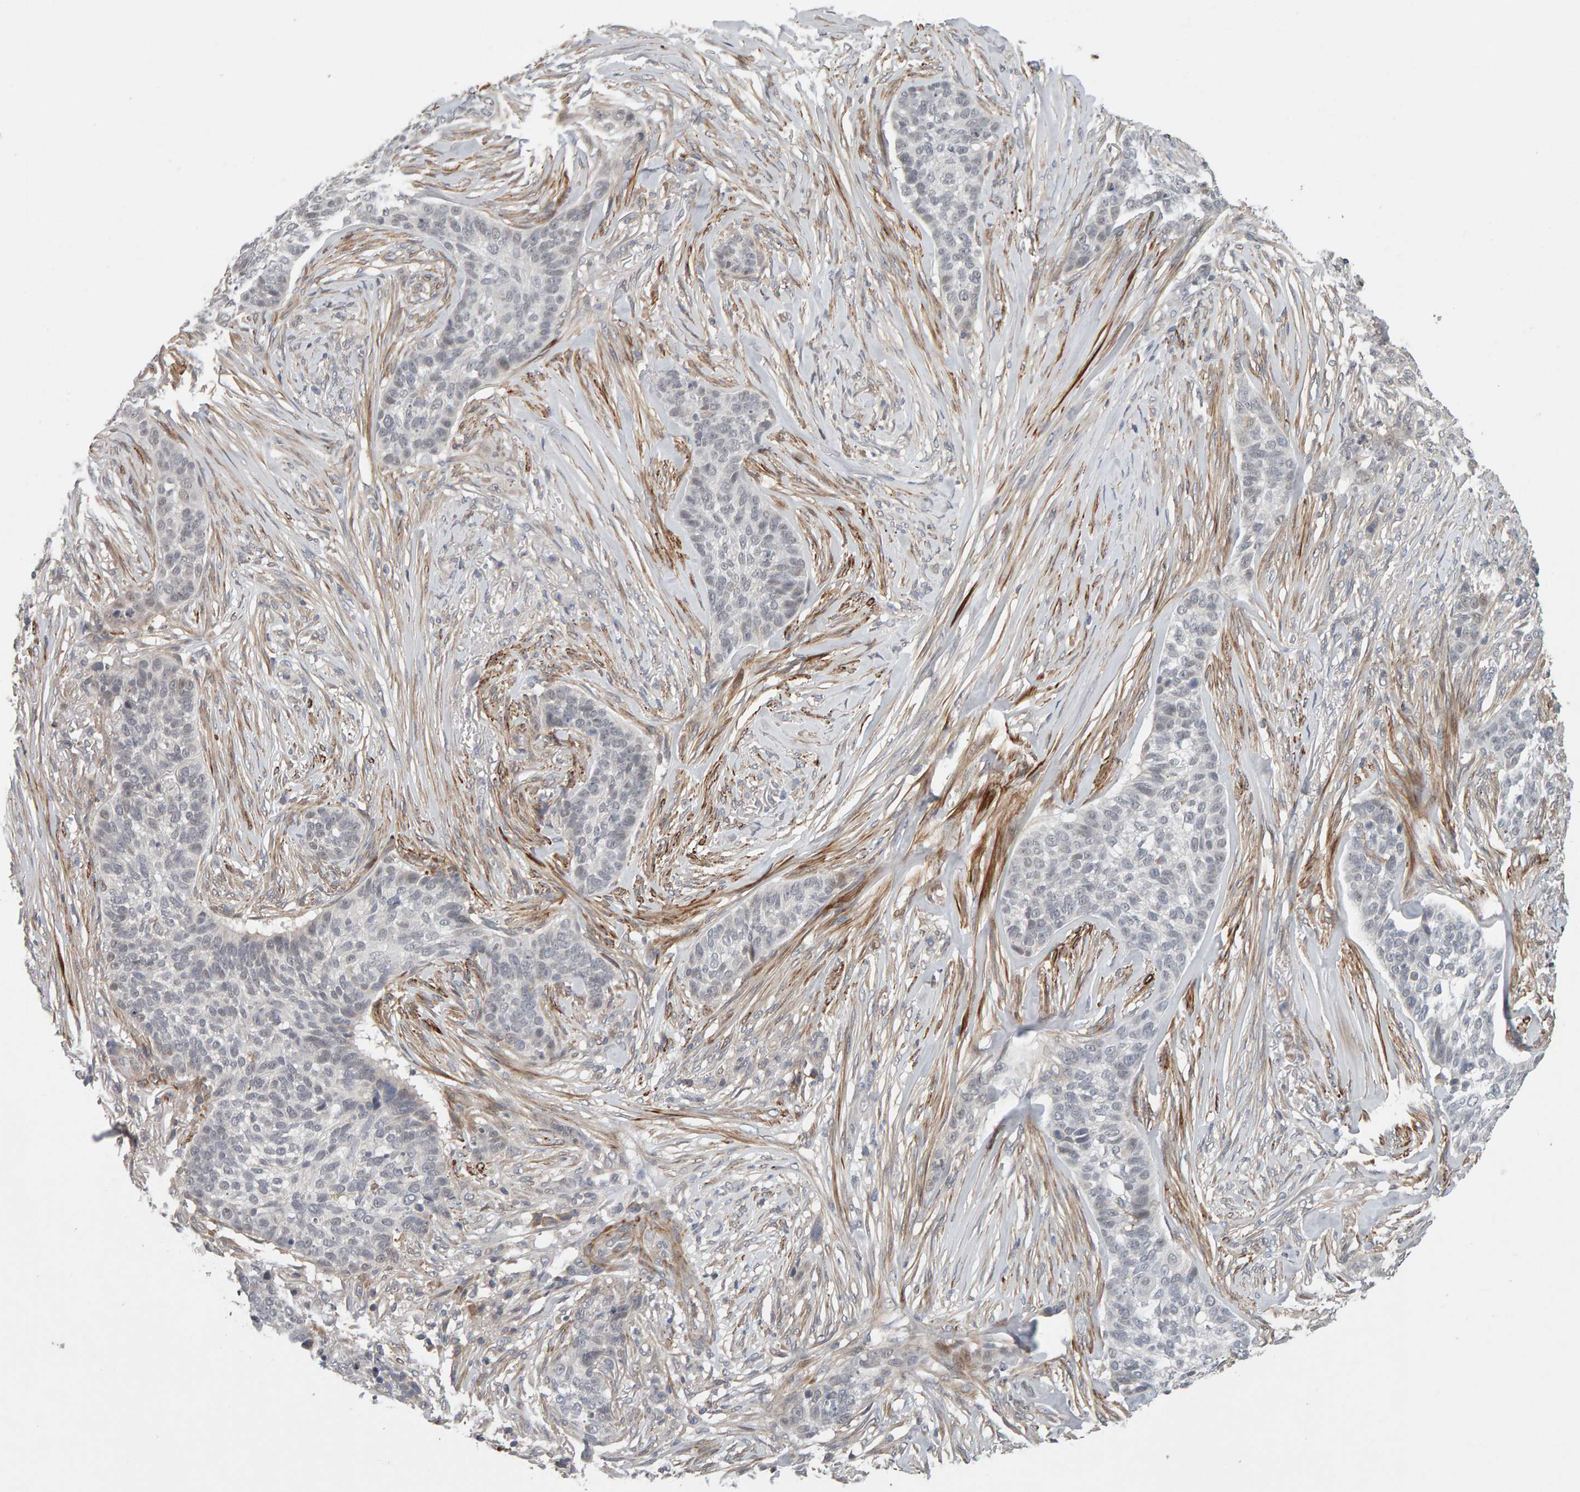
{"staining": {"intensity": "negative", "quantity": "none", "location": "none"}, "tissue": "skin cancer", "cell_type": "Tumor cells", "image_type": "cancer", "snomed": [{"axis": "morphology", "description": "Basal cell carcinoma"}, {"axis": "topography", "description": "Skin"}], "caption": "The photomicrograph demonstrates no staining of tumor cells in skin cancer.", "gene": "NUDCD1", "patient": {"sex": "male", "age": 85}}